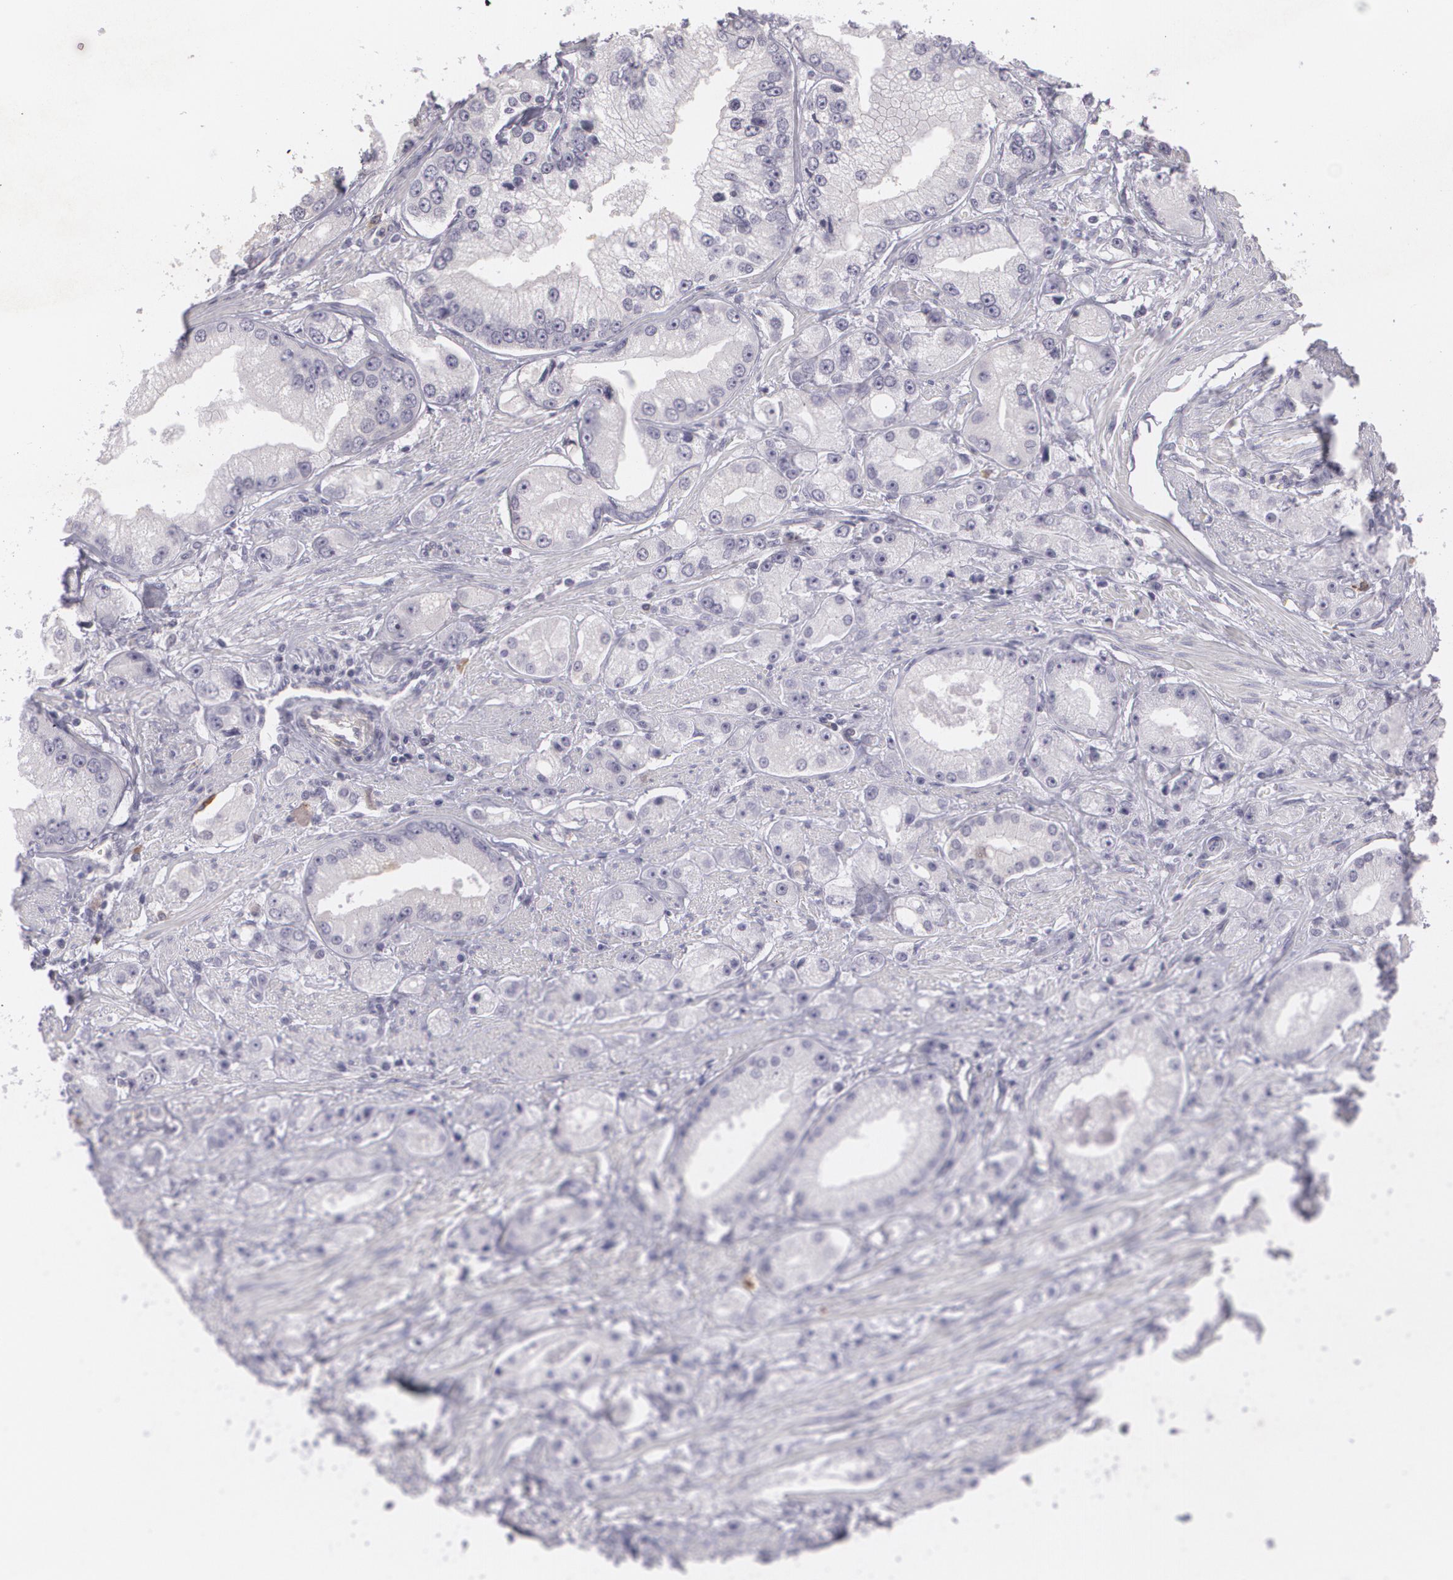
{"staining": {"intensity": "negative", "quantity": "none", "location": "none"}, "tissue": "prostate cancer", "cell_type": "Tumor cells", "image_type": "cancer", "snomed": [{"axis": "morphology", "description": "Adenocarcinoma, Medium grade"}, {"axis": "topography", "description": "Prostate"}], "caption": "DAB immunohistochemical staining of human prostate cancer (medium-grade adenocarcinoma) demonstrates no significant staining in tumor cells.", "gene": "MAP2", "patient": {"sex": "male", "age": 72}}